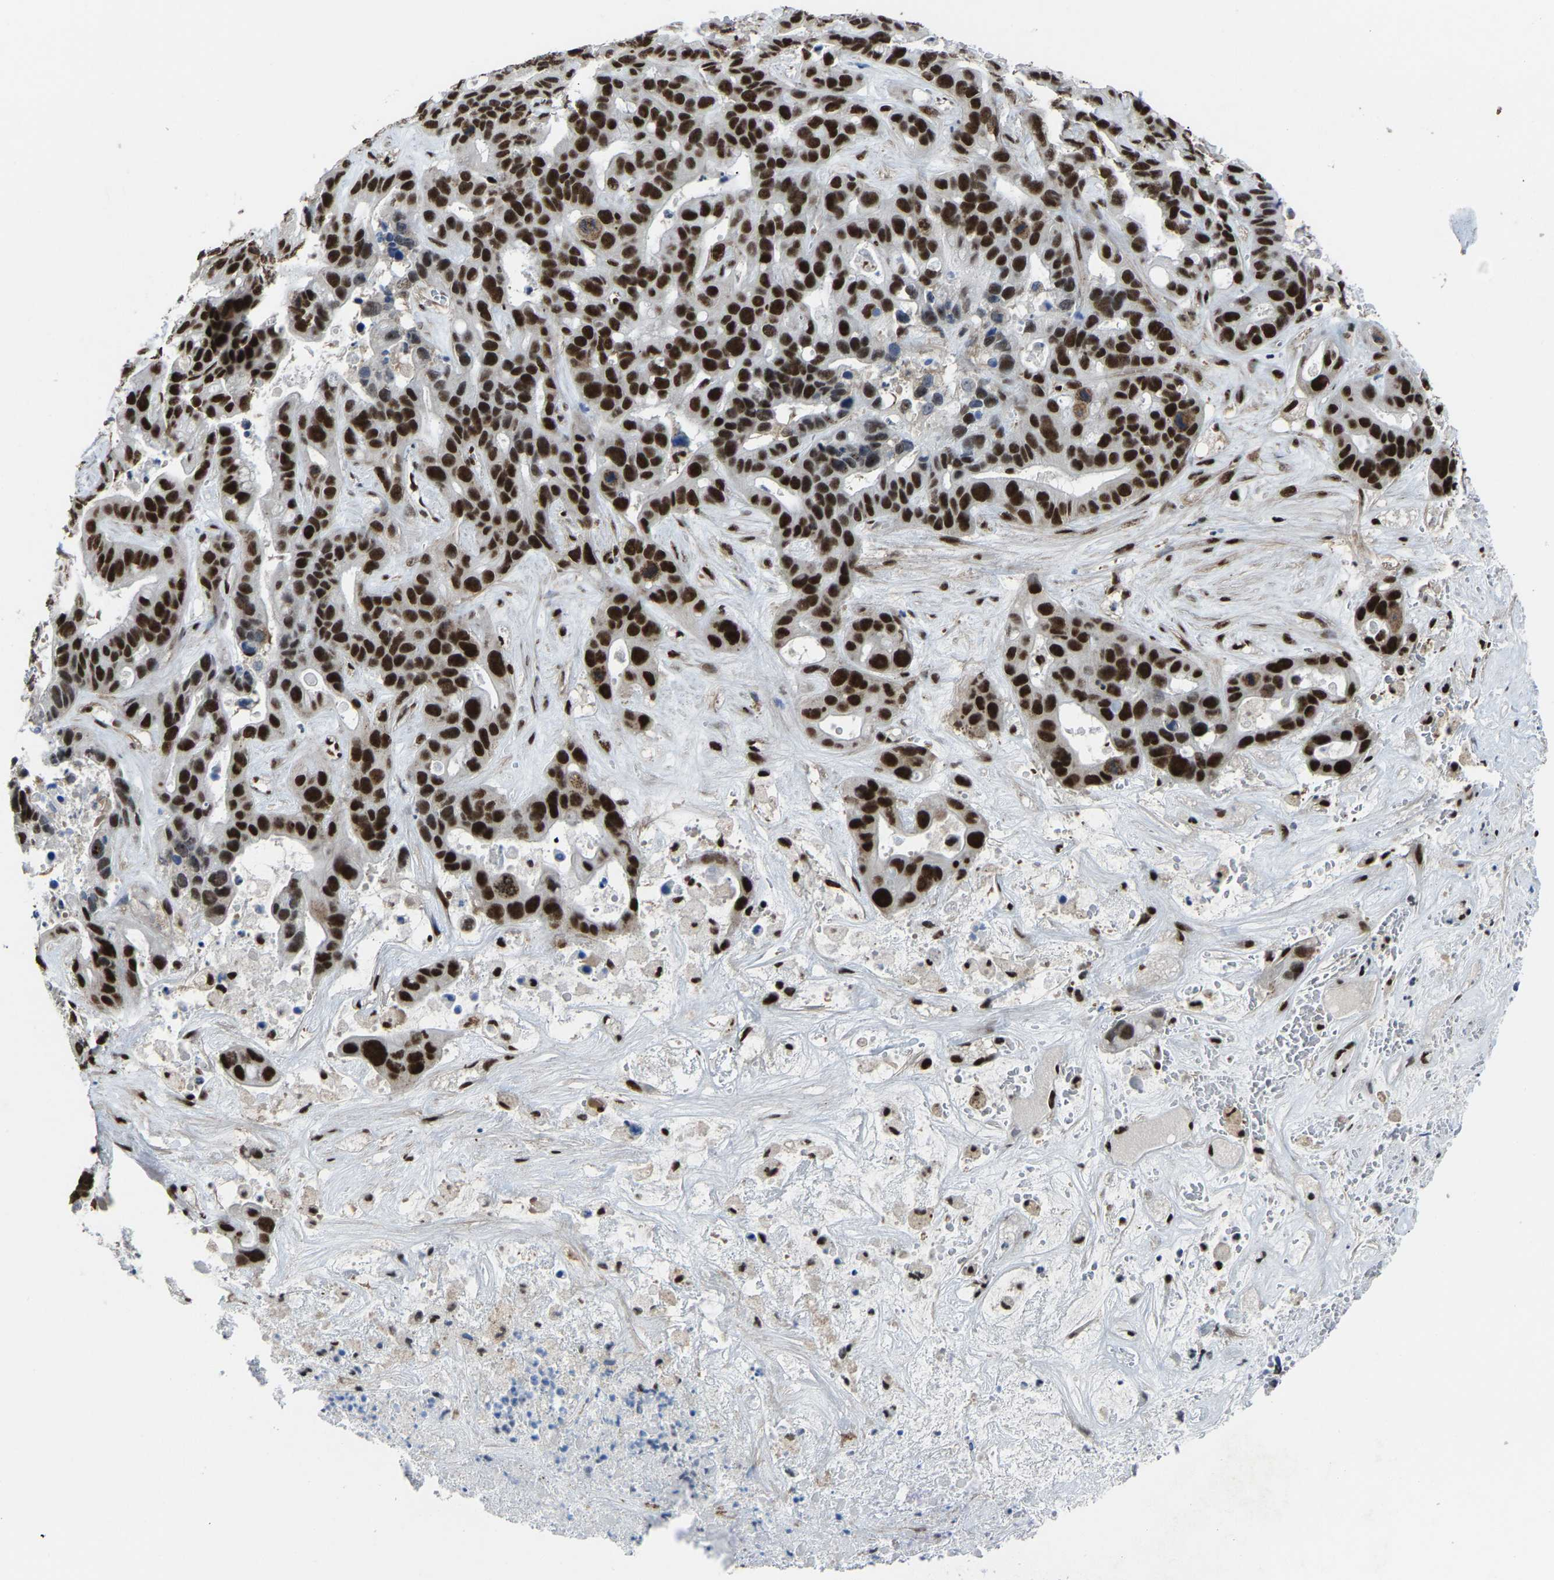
{"staining": {"intensity": "strong", "quantity": ">75%", "location": "nuclear"}, "tissue": "liver cancer", "cell_type": "Tumor cells", "image_type": "cancer", "snomed": [{"axis": "morphology", "description": "Cholangiocarcinoma"}, {"axis": "topography", "description": "Liver"}], "caption": "Tumor cells demonstrate high levels of strong nuclear positivity in approximately >75% of cells in liver cancer (cholangiocarcinoma).", "gene": "DDX5", "patient": {"sex": "female", "age": 65}}